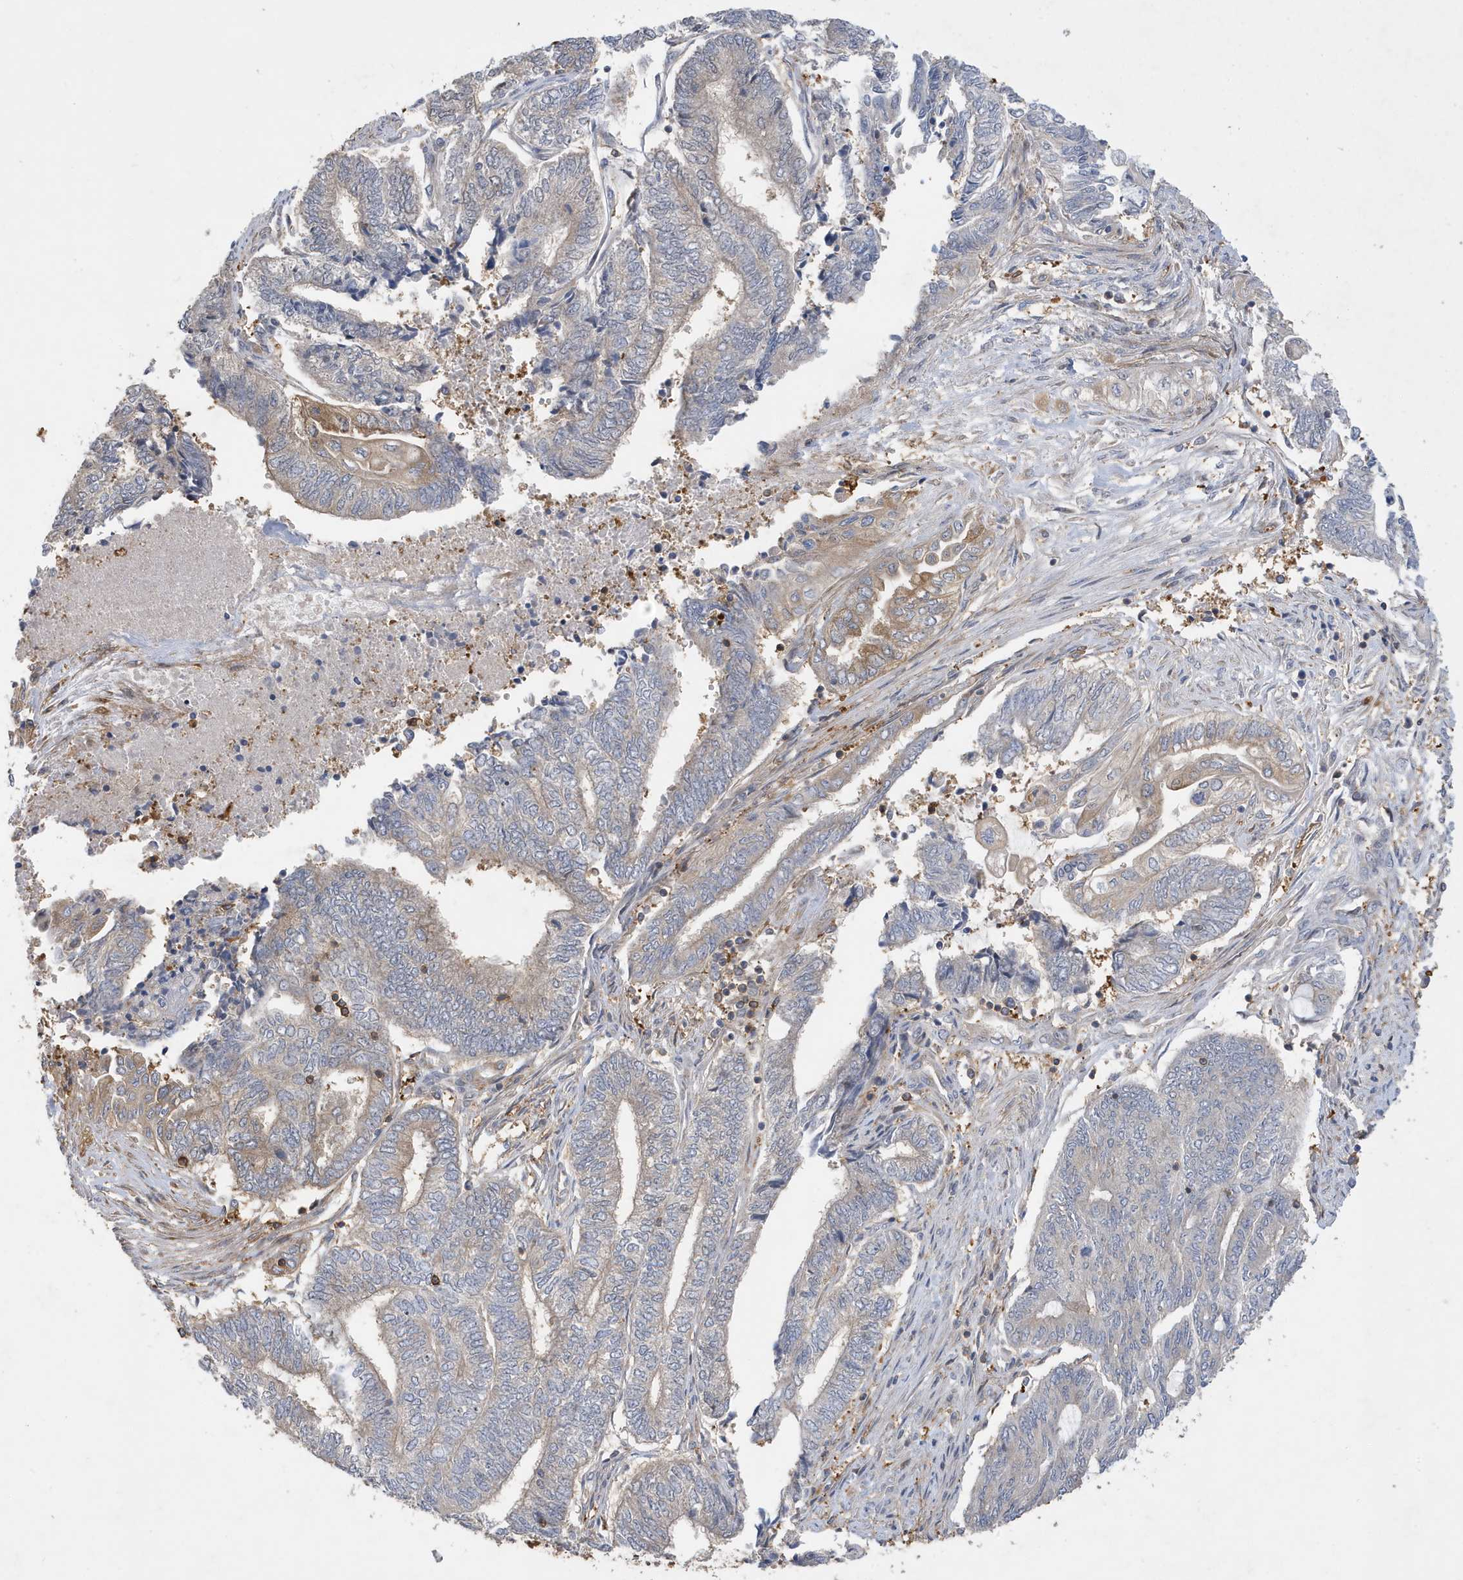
{"staining": {"intensity": "weak", "quantity": "<25%", "location": "cytoplasmic/membranous"}, "tissue": "endometrial cancer", "cell_type": "Tumor cells", "image_type": "cancer", "snomed": [{"axis": "morphology", "description": "Adenocarcinoma, NOS"}, {"axis": "topography", "description": "Uterus"}, {"axis": "topography", "description": "Endometrium"}], "caption": "A high-resolution photomicrograph shows immunohistochemistry staining of endometrial cancer, which exhibits no significant staining in tumor cells. The staining is performed using DAB brown chromogen with nuclei counter-stained in using hematoxylin.", "gene": "LAPTM4A", "patient": {"sex": "female", "age": 70}}